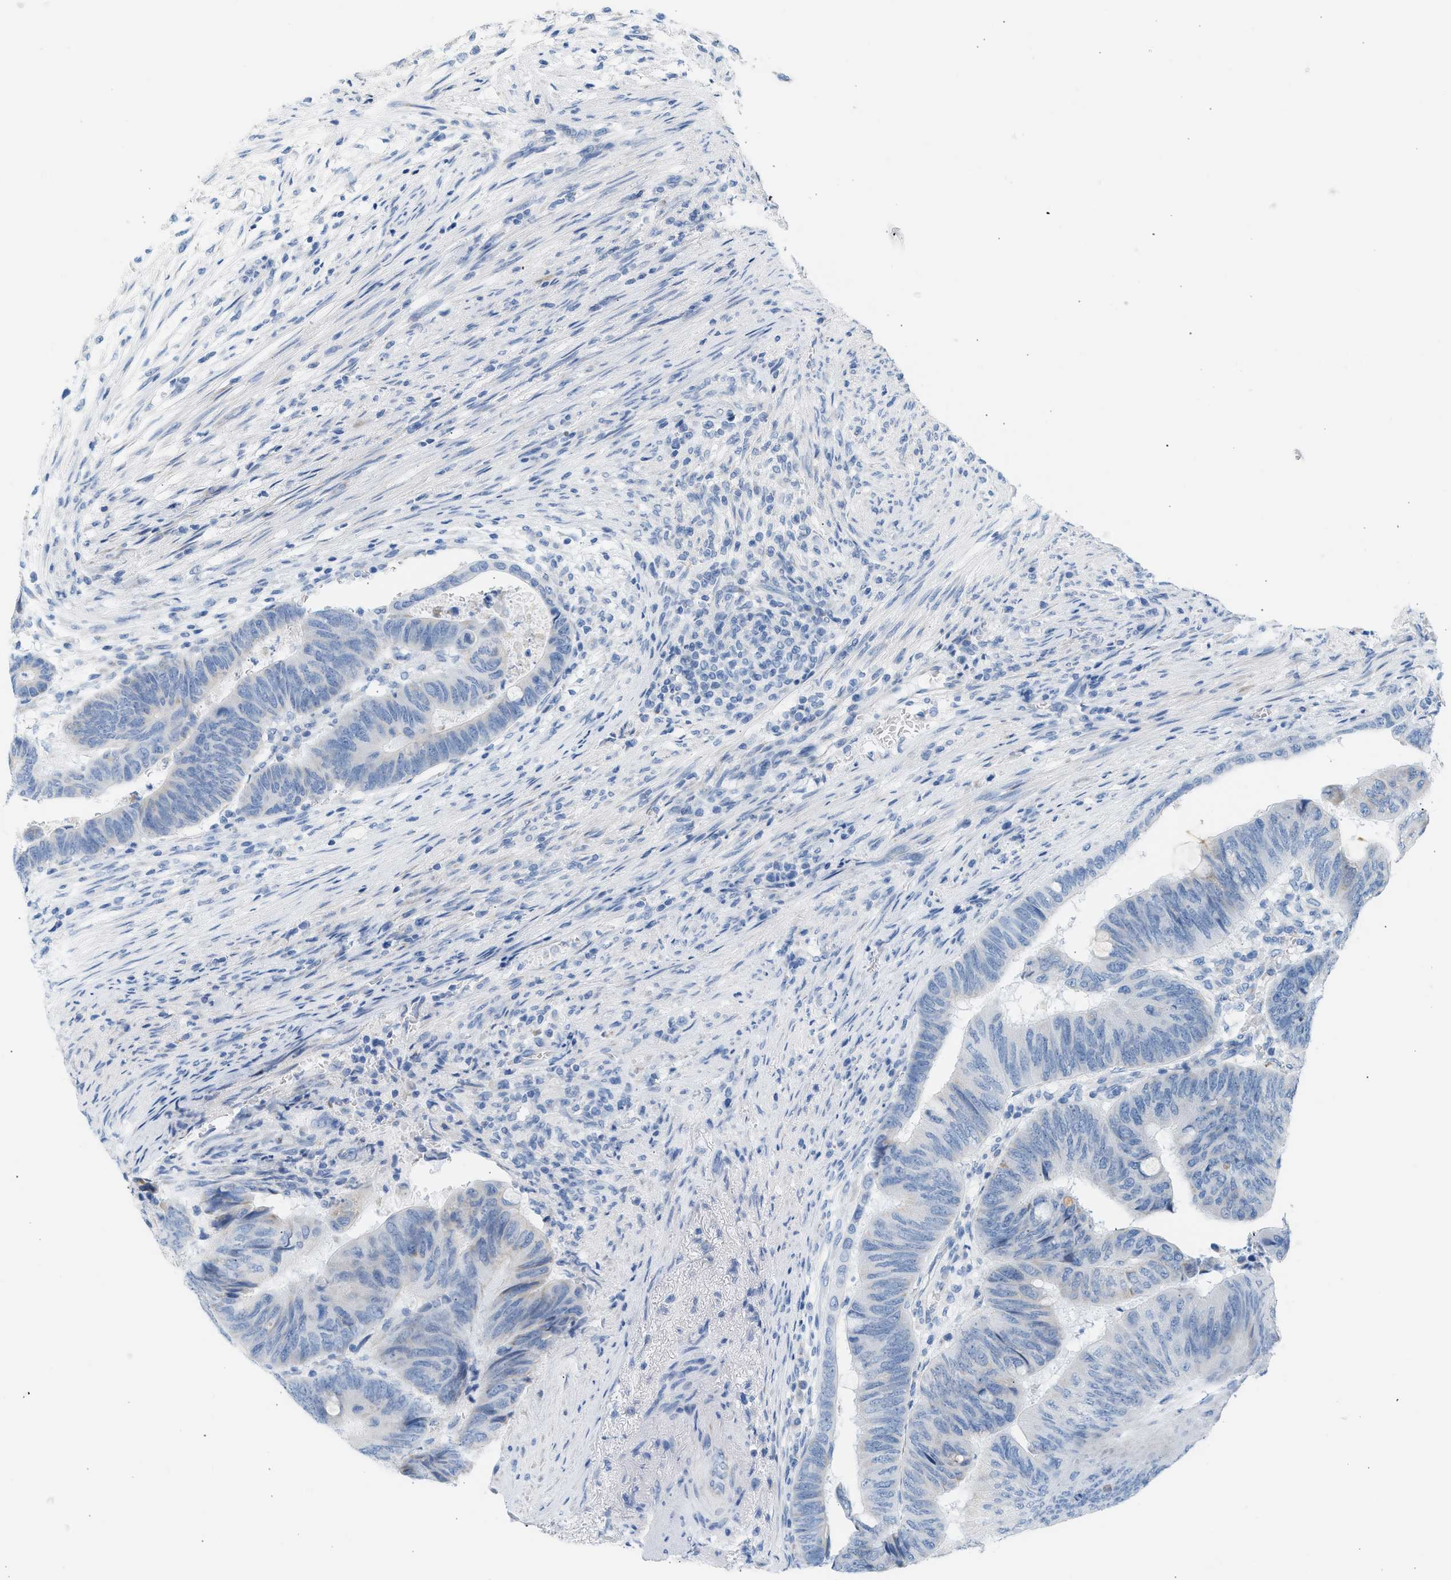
{"staining": {"intensity": "negative", "quantity": "none", "location": "none"}, "tissue": "colorectal cancer", "cell_type": "Tumor cells", "image_type": "cancer", "snomed": [{"axis": "morphology", "description": "Normal tissue, NOS"}, {"axis": "morphology", "description": "Adenocarcinoma, NOS"}, {"axis": "topography", "description": "Rectum"}, {"axis": "topography", "description": "Peripheral nerve tissue"}], "caption": "An immunohistochemistry histopathology image of colorectal cancer is shown. There is no staining in tumor cells of colorectal cancer. Nuclei are stained in blue.", "gene": "NDUFS8", "patient": {"sex": "male", "age": 92}}